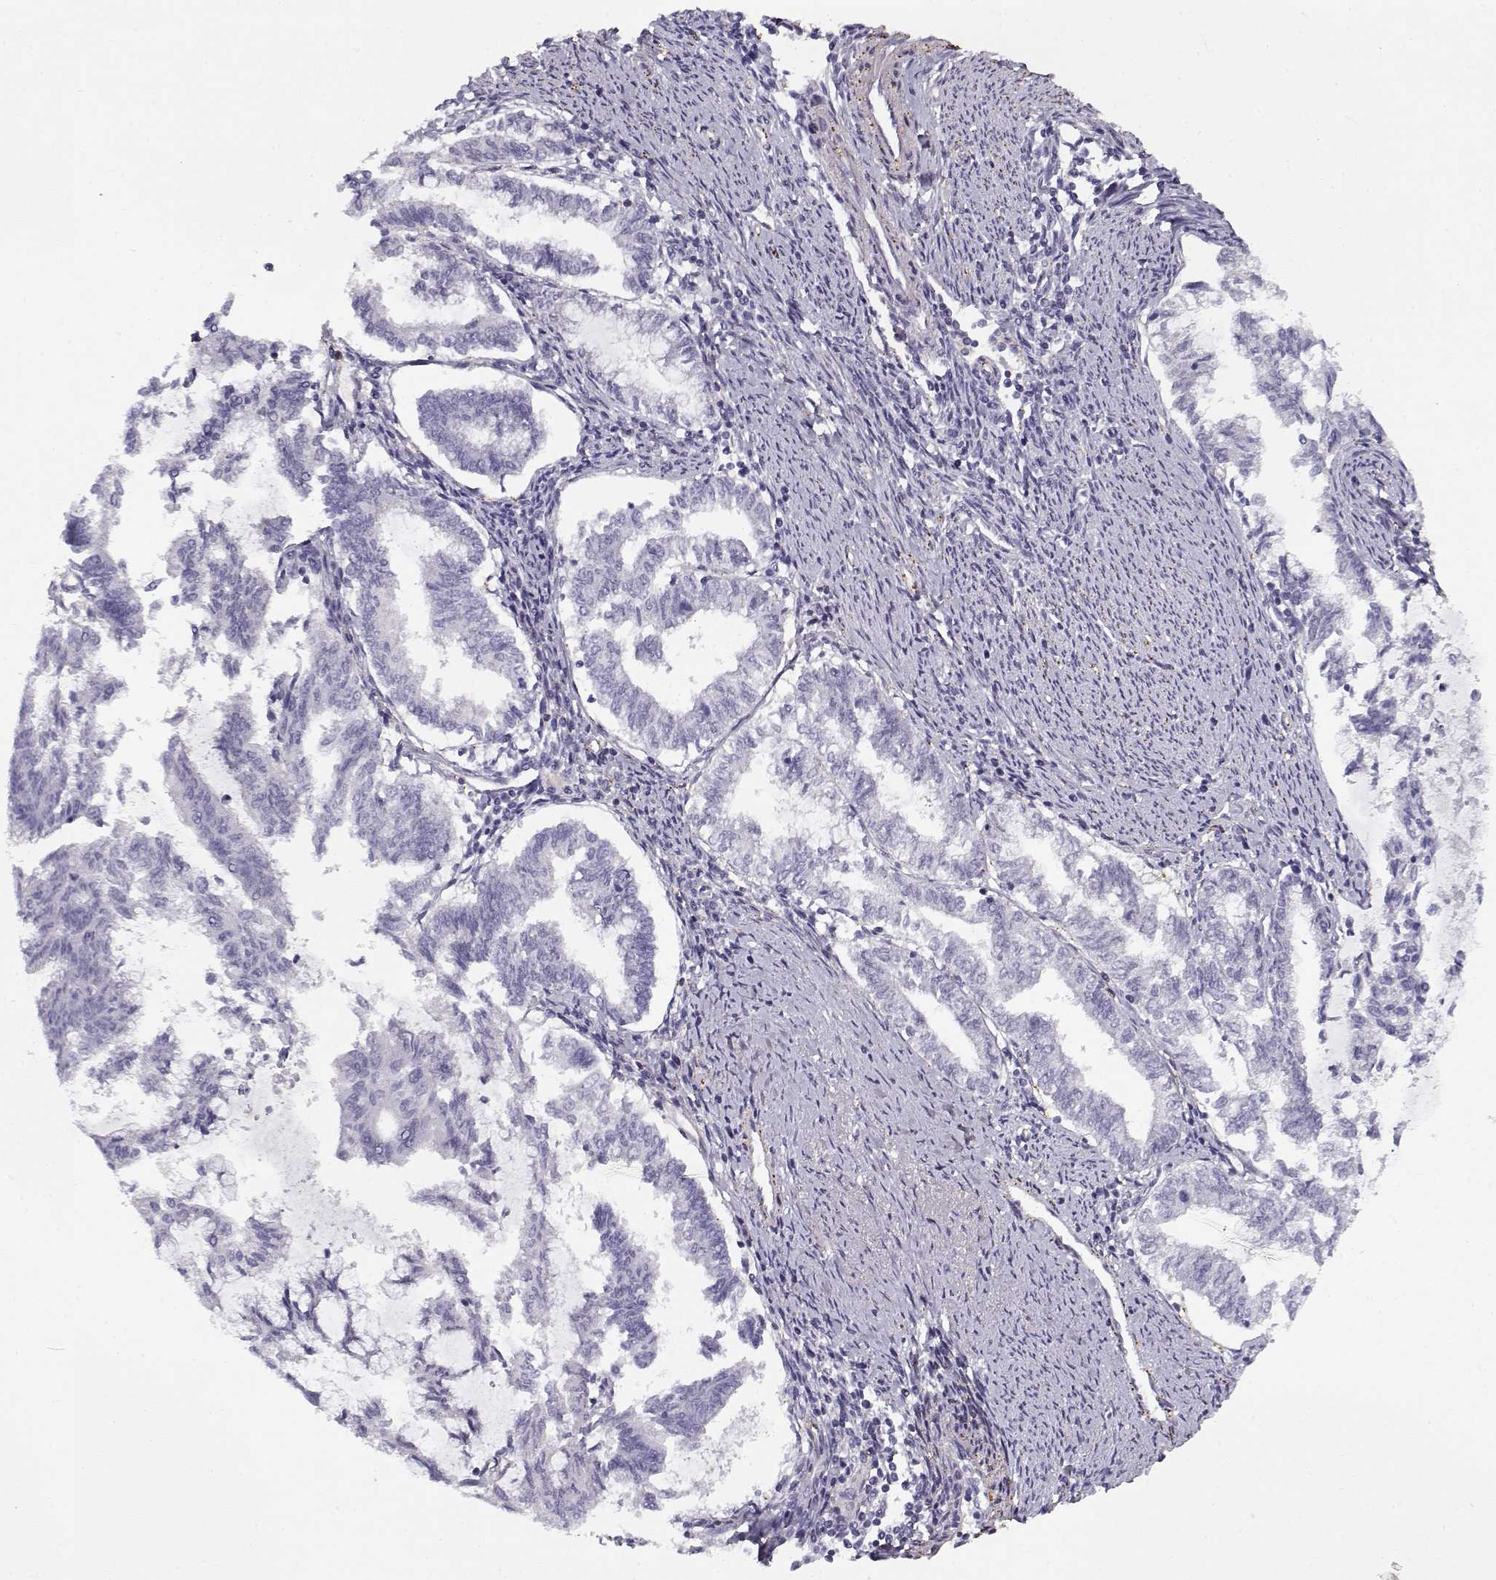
{"staining": {"intensity": "negative", "quantity": "none", "location": "none"}, "tissue": "endometrial cancer", "cell_type": "Tumor cells", "image_type": "cancer", "snomed": [{"axis": "morphology", "description": "Adenocarcinoma, NOS"}, {"axis": "topography", "description": "Endometrium"}], "caption": "DAB immunohistochemical staining of human endometrial cancer displays no significant expression in tumor cells. Brightfield microscopy of immunohistochemistry (IHC) stained with DAB (brown) and hematoxylin (blue), captured at high magnification.", "gene": "MYO1A", "patient": {"sex": "female", "age": 79}}